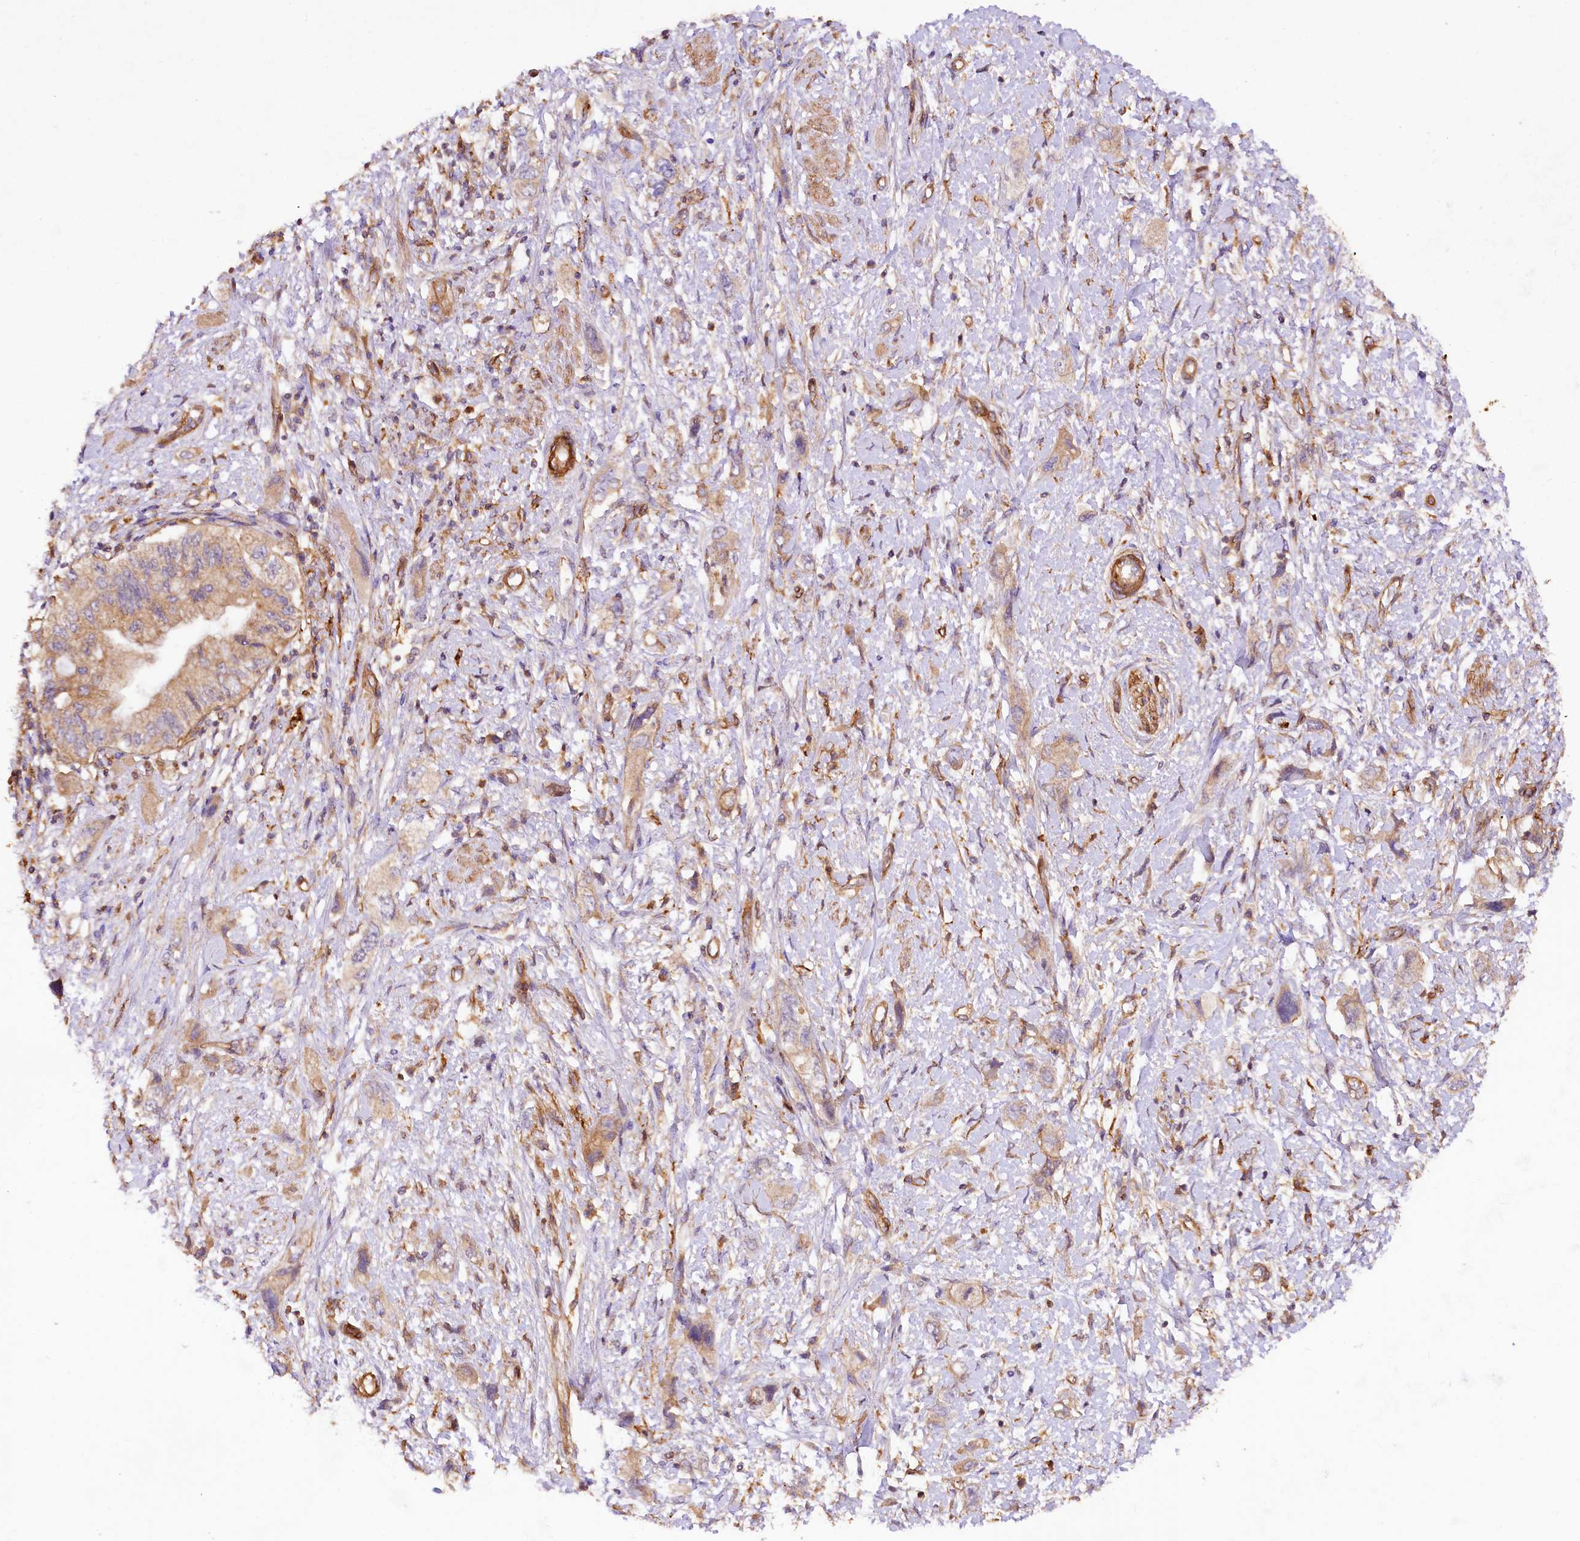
{"staining": {"intensity": "moderate", "quantity": "25%-75%", "location": "cytoplasmic/membranous"}, "tissue": "pancreatic cancer", "cell_type": "Tumor cells", "image_type": "cancer", "snomed": [{"axis": "morphology", "description": "Adenocarcinoma, NOS"}, {"axis": "topography", "description": "Pancreas"}], "caption": "This micrograph reveals IHC staining of human pancreatic cancer, with medium moderate cytoplasmic/membranous staining in approximately 25%-75% of tumor cells.", "gene": "CSAD", "patient": {"sex": "female", "age": 73}}